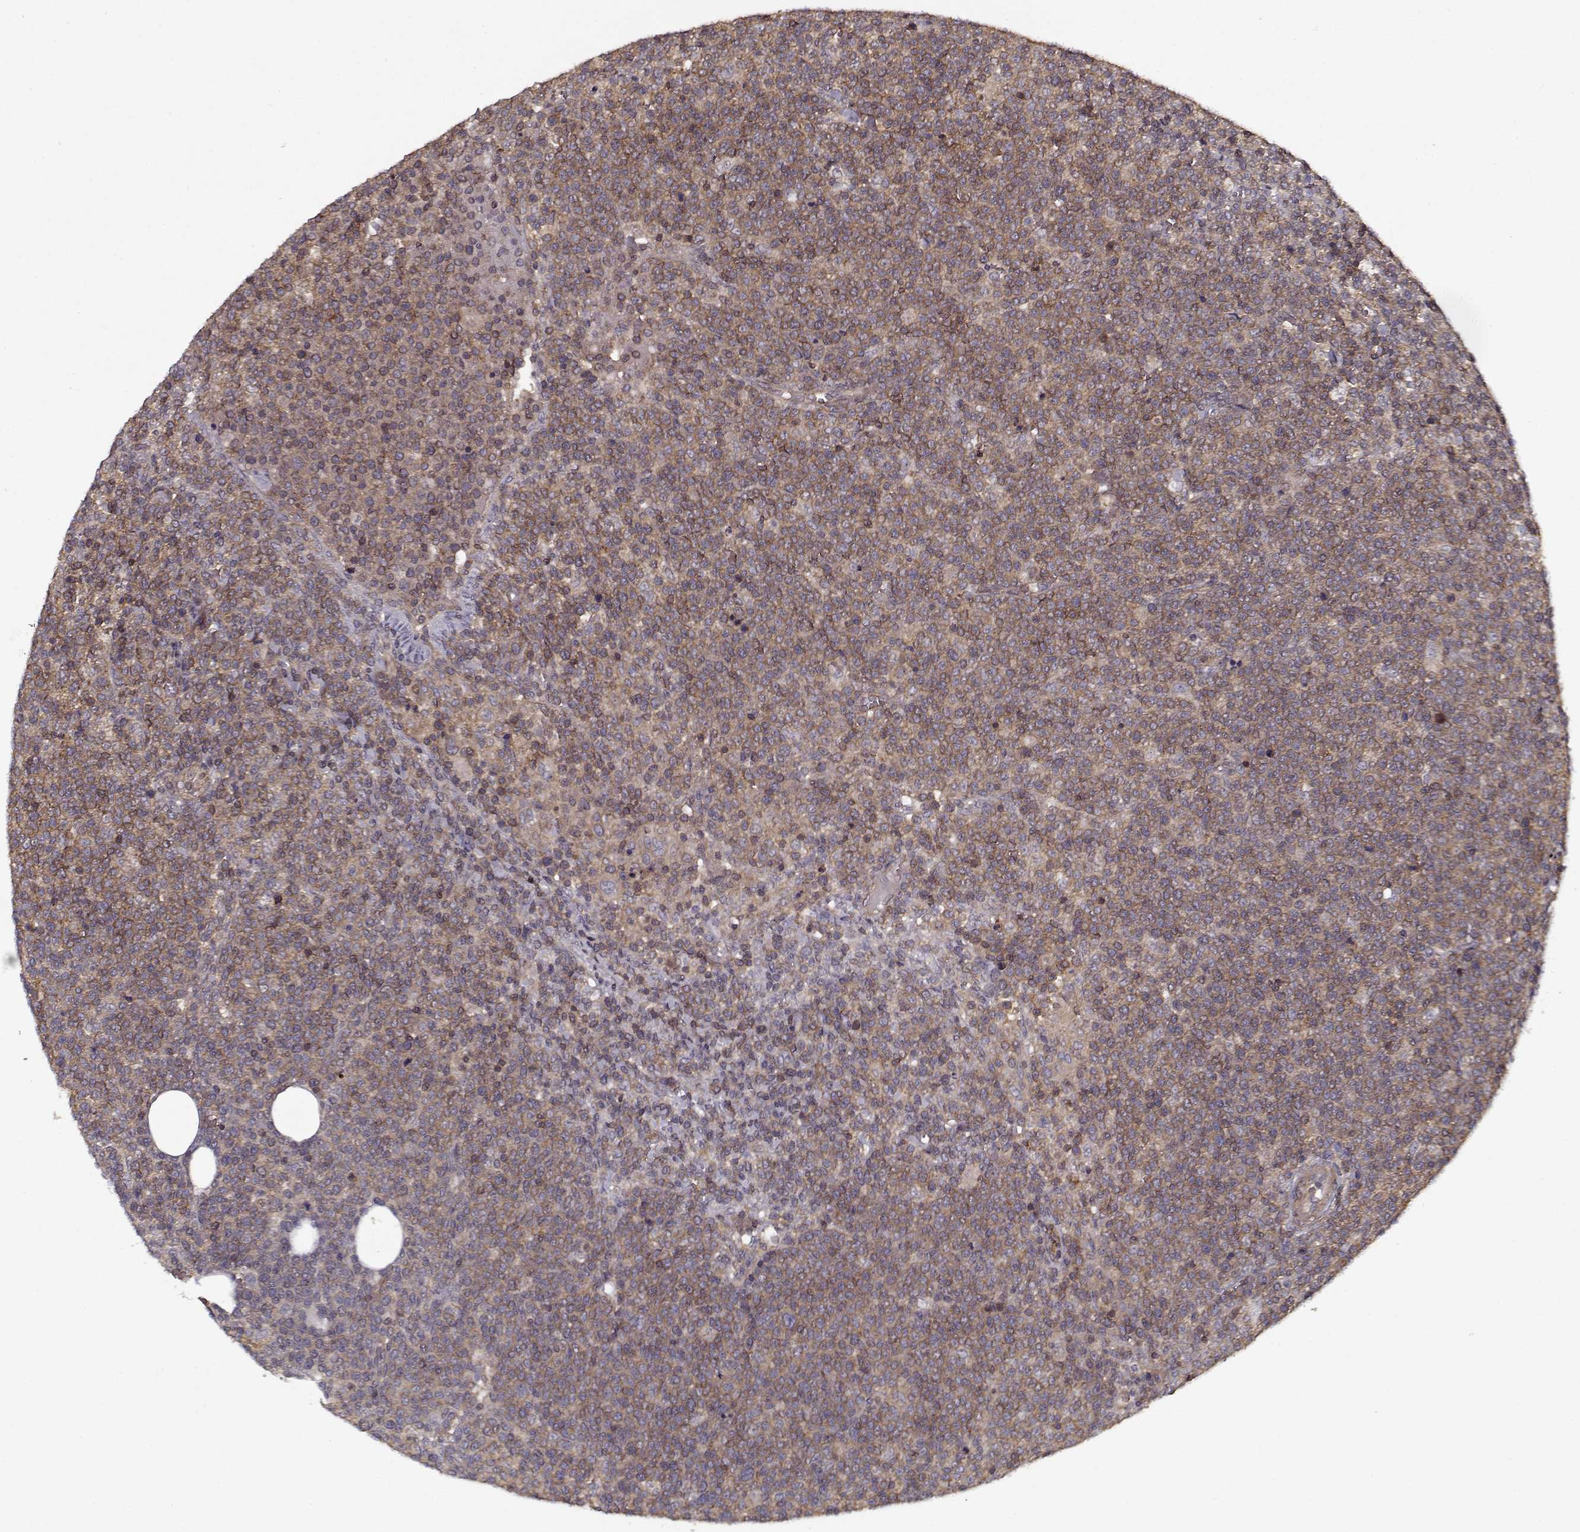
{"staining": {"intensity": "weak", "quantity": ">75%", "location": "cytoplasmic/membranous"}, "tissue": "lymphoma", "cell_type": "Tumor cells", "image_type": "cancer", "snomed": [{"axis": "morphology", "description": "Malignant lymphoma, non-Hodgkin's type, High grade"}, {"axis": "topography", "description": "Lymph node"}], "caption": "Approximately >75% of tumor cells in high-grade malignant lymphoma, non-Hodgkin's type show weak cytoplasmic/membranous protein positivity as visualized by brown immunohistochemical staining.", "gene": "PPP1R12A", "patient": {"sex": "male", "age": 61}}